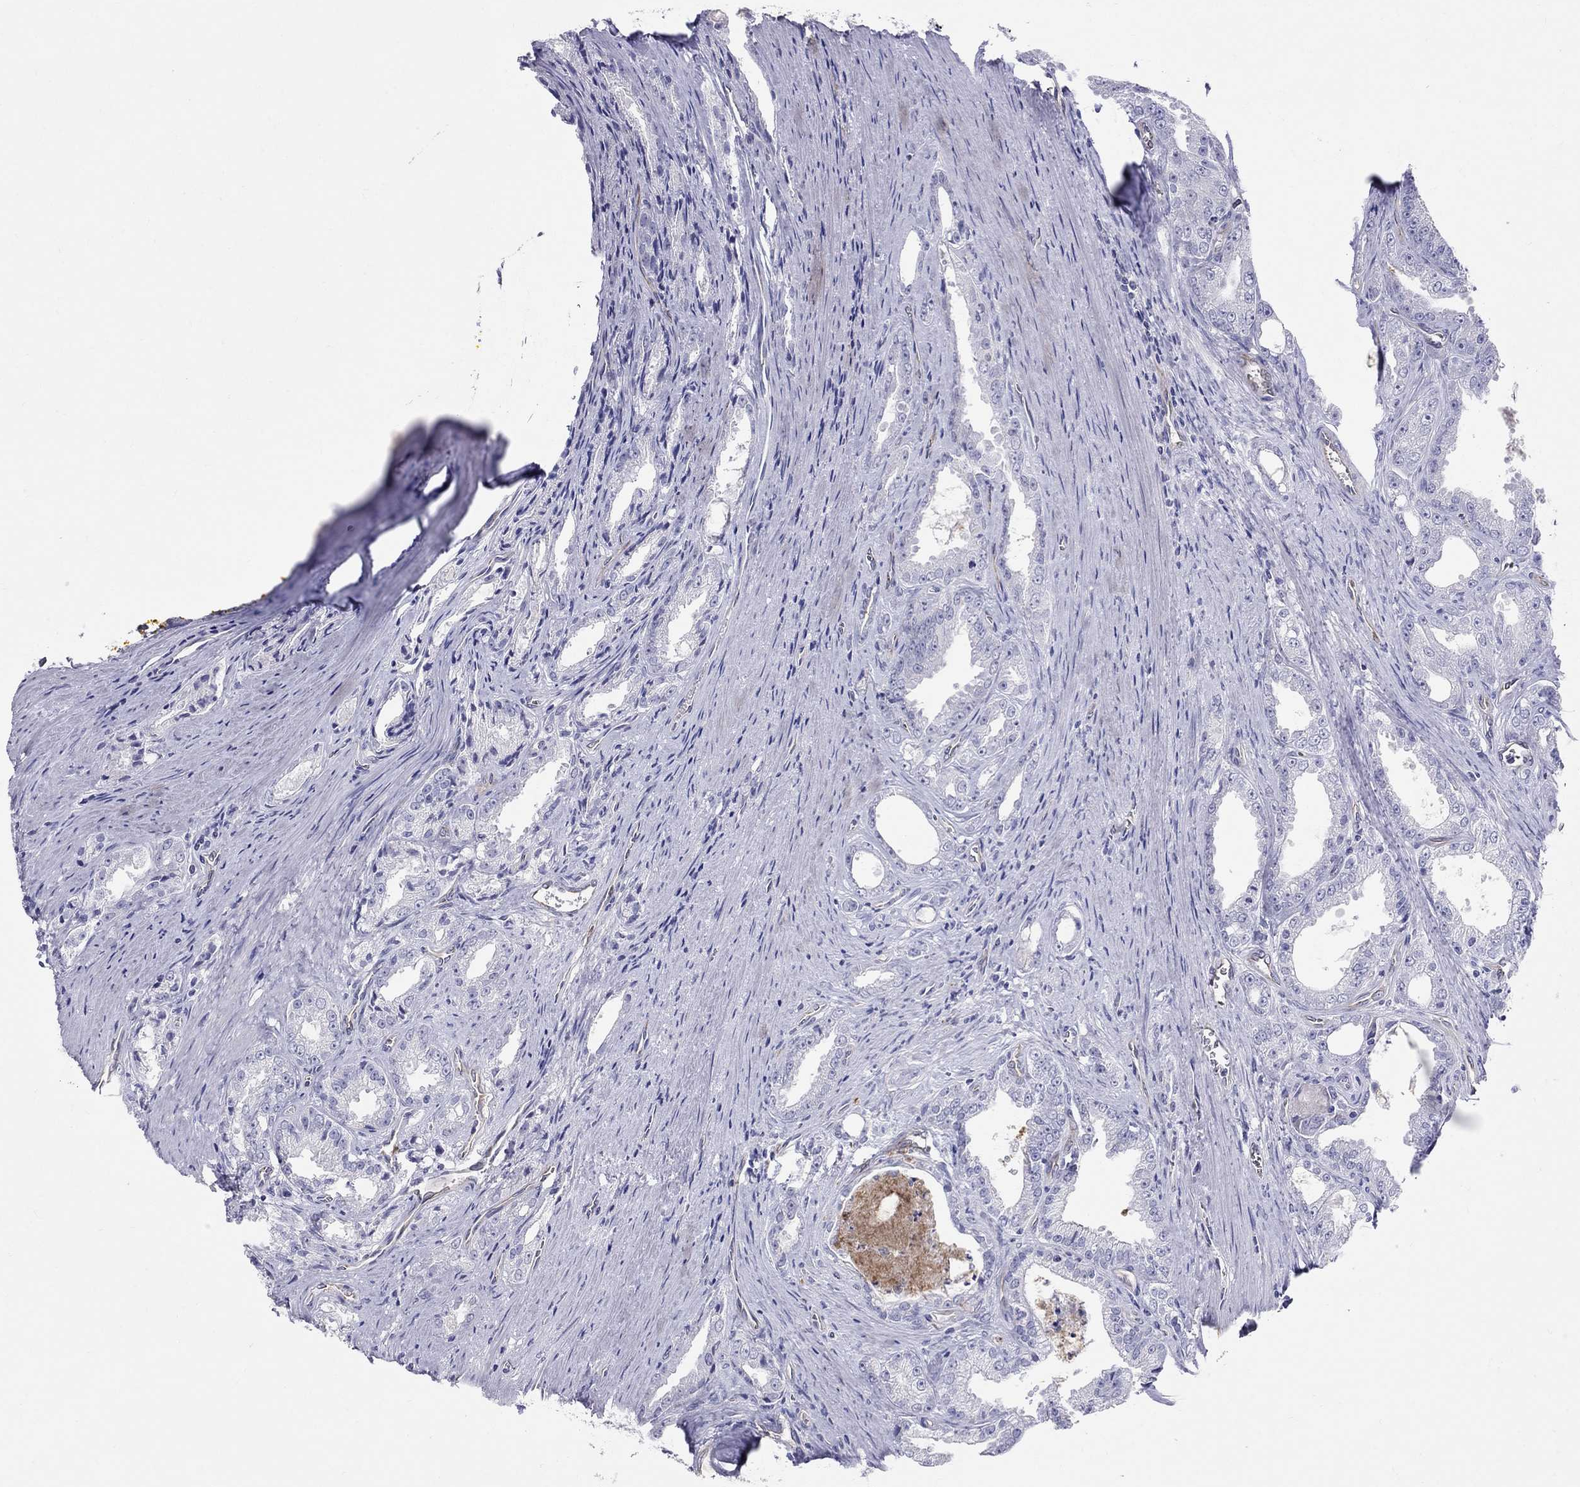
{"staining": {"intensity": "negative", "quantity": "none", "location": "none"}, "tissue": "prostate cancer", "cell_type": "Tumor cells", "image_type": "cancer", "snomed": [{"axis": "morphology", "description": "Adenocarcinoma, NOS"}, {"axis": "morphology", "description": "Adenocarcinoma, High grade"}, {"axis": "topography", "description": "Prostate"}], "caption": "A micrograph of human prostate high-grade adenocarcinoma is negative for staining in tumor cells.", "gene": "SPINT4", "patient": {"sex": "male", "age": 70}}